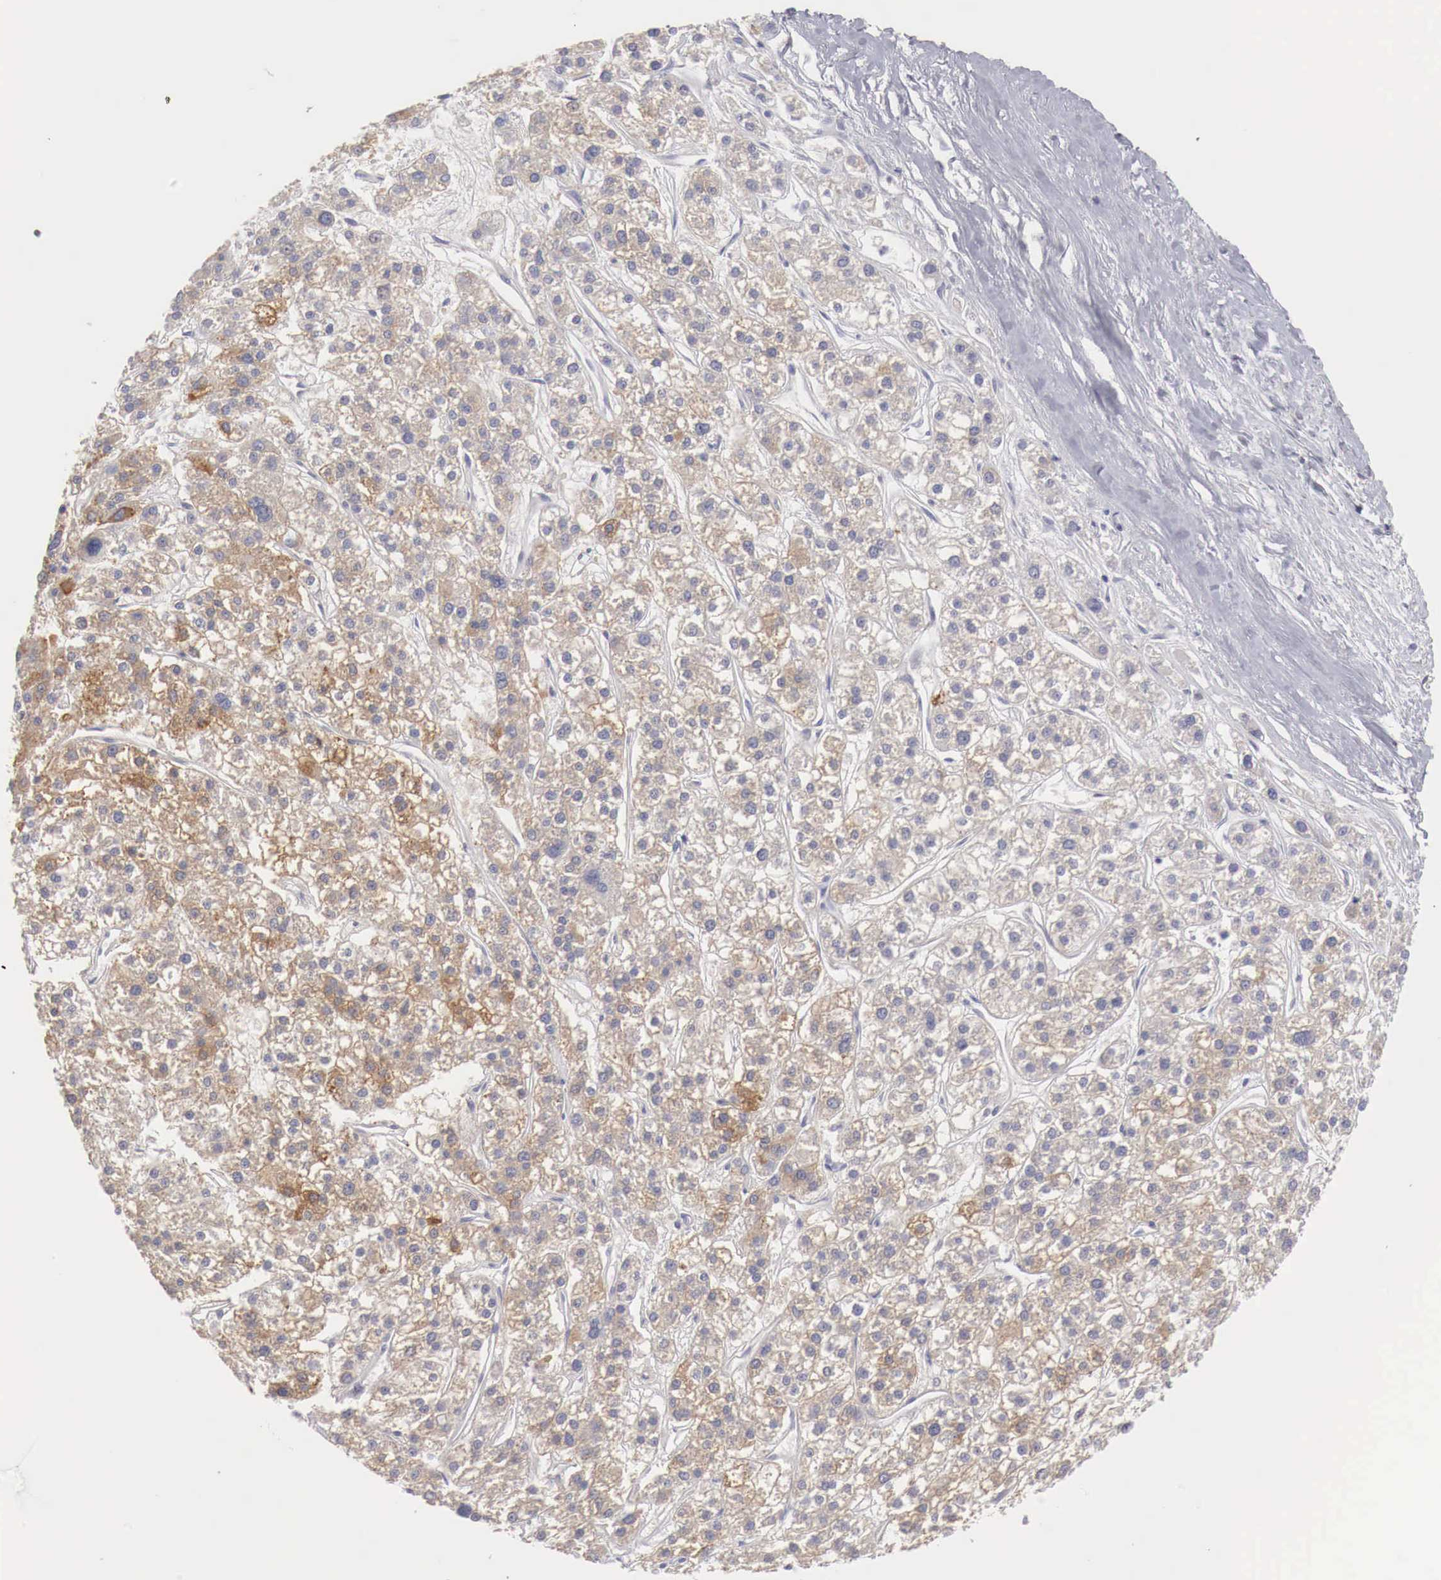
{"staining": {"intensity": "moderate", "quantity": "25%-75%", "location": "cytoplasmic/membranous"}, "tissue": "liver cancer", "cell_type": "Tumor cells", "image_type": "cancer", "snomed": [{"axis": "morphology", "description": "Carcinoma, Hepatocellular, NOS"}, {"axis": "topography", "description": "Liver"}], "caption": "Immunohistochemical staining of human liver hepatocellular carcinoma shows moderate cytoplasmic/membranous protein expression in approximately 25%-75% of tumor cells. The protein is shown in brown color, while the nuclei are stained blue.", "gene": "NSDHL", "patient": {"sex": "female", "age": 85}}